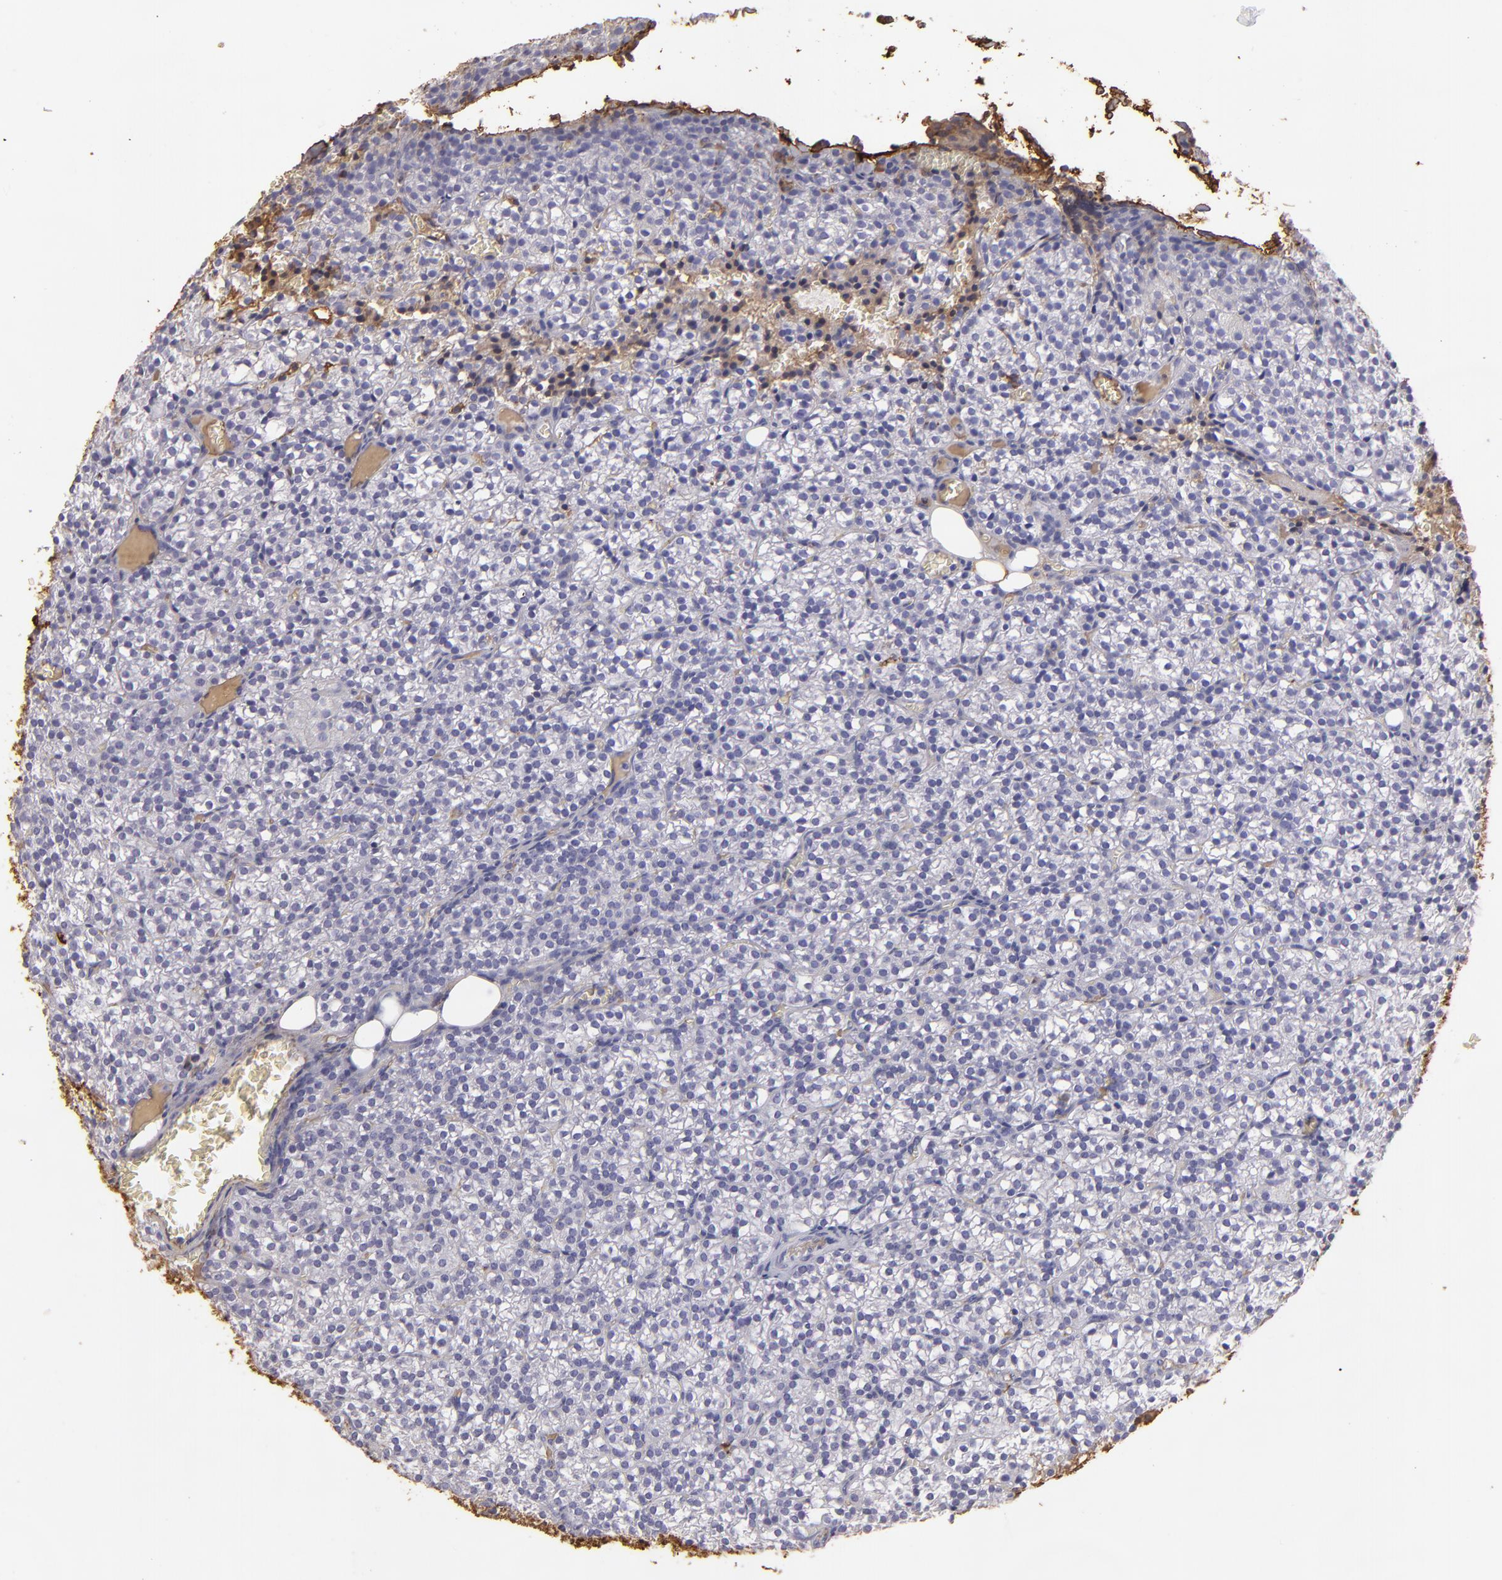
{"staining": {"intensity": "moderate", "quantity": "<25%", "location": "cytoplasmic/membranous"}, "tissue": "parathyroid gland", "cell_type": "Glandular cells", "image_type": "normal", "snomed": [{"axis": "morphology", "description": "Normal tissue, NOS"}, {"axis": "topography", "description": "Parathyroid gland"}], "caption": "The immunohistochemical stain shows moderate cytoplasmic/membranous expression in glandular cells of normal parathyroid gland. (DAB (3,3'-diaminobenzidine) IHC with brightfield microscopy, high magnification).", "gene": "FGB", "patient": {"sex": "female", "age": 17}}